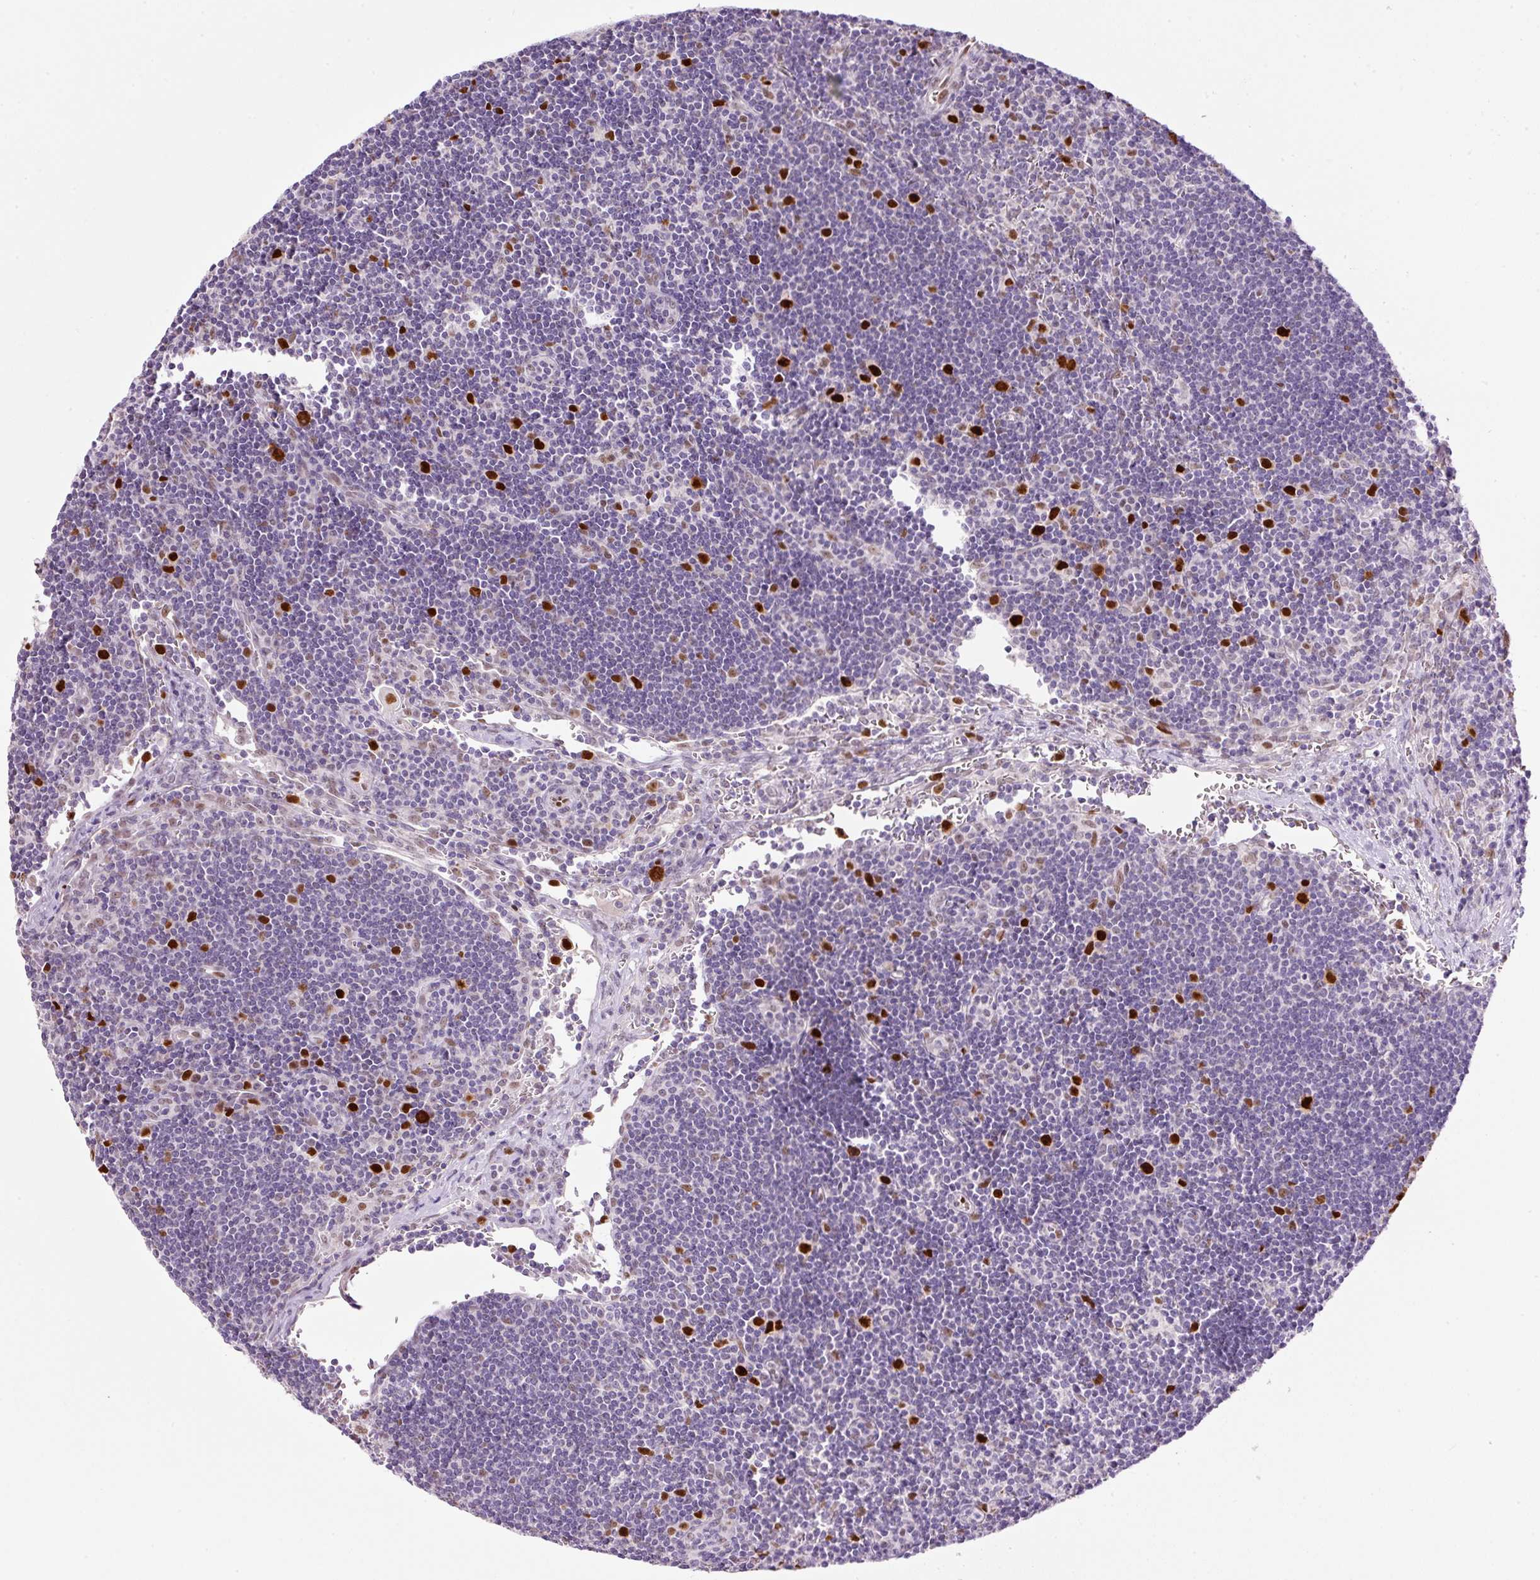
{"staining": {"intensity": "moderate", "quantity": "25%-75%", "location": "cytoplasmic/membranous,nuclear"}, "tissue": "lymph node", "cell_type": "Germinal center cells", "image_type": "normal", "snomed": [{"axis": "morphology", "description": "Normal tissue, NOS"}, {"axis": "topography", "description": "Lymph node"}], "caption": "Lymph node stained with IHC displays moderate cytoplasmic/membranous,nuclear expression in about 25%-75% of germinal center cells. (brown staining indicates protein expression, while blue staining denotes nuclei).", "gene": "KPNA2", "patient": {"sex": "female", "age": 29}}